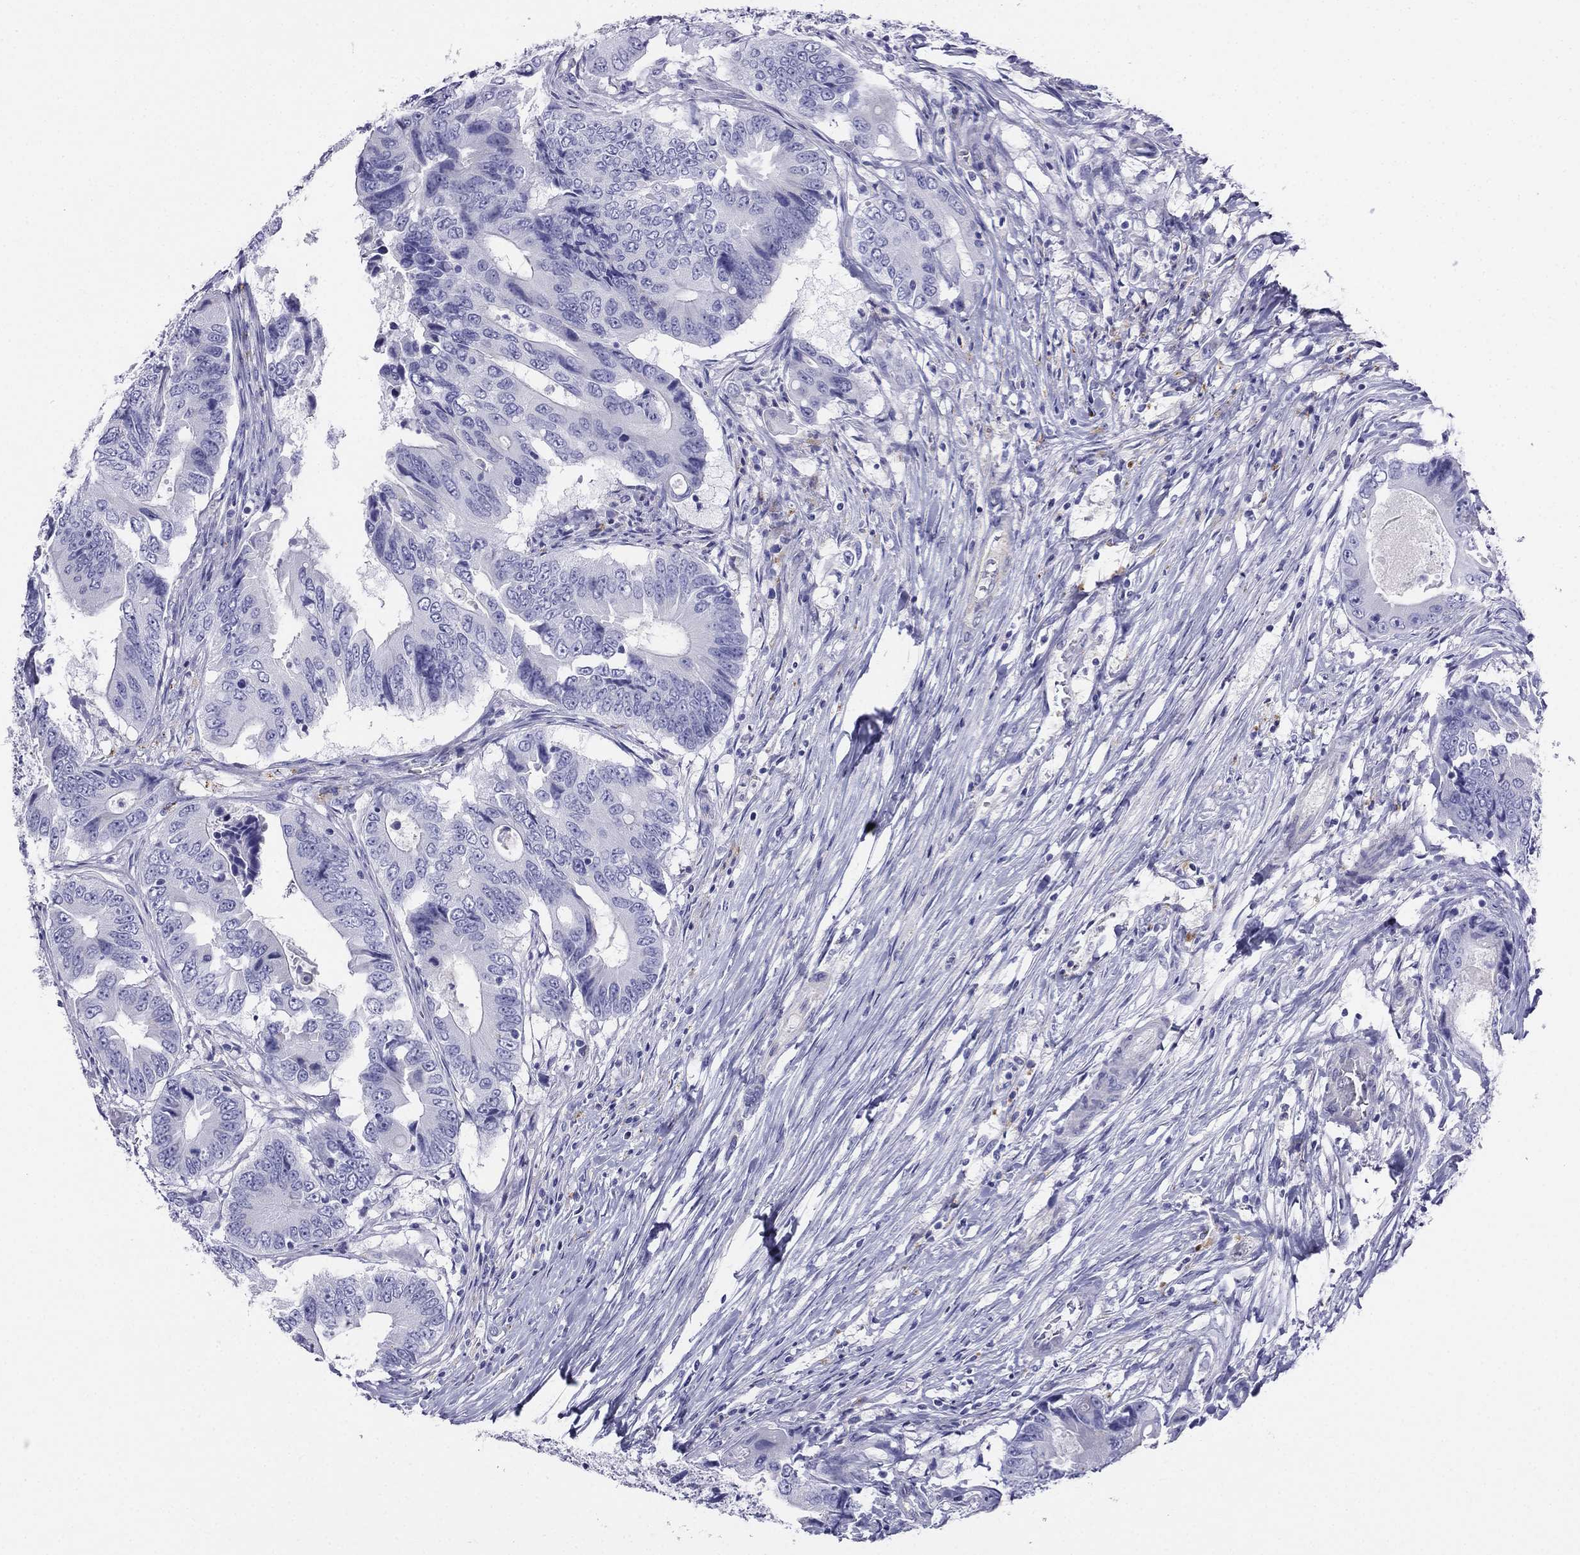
{"staining": {"intensity": "negative", "quantity": "none", "location": "none"}, "tissue": "colorectal cancer", "cell_type": "Tumor cells", "image_type": "cancer", "snomed": [{"axis": "morphology", "description": "Adenocarcinoma, NOS"}, {"axis": "topography", "description": "Colon"}], "caption": "A micrograph of colorectal adenocarcinoma stained for a protein demonstrates no brown staining in tumor cells.", "gene": "ALOXE3", "patient": {"sex": "female", "age": 90}}